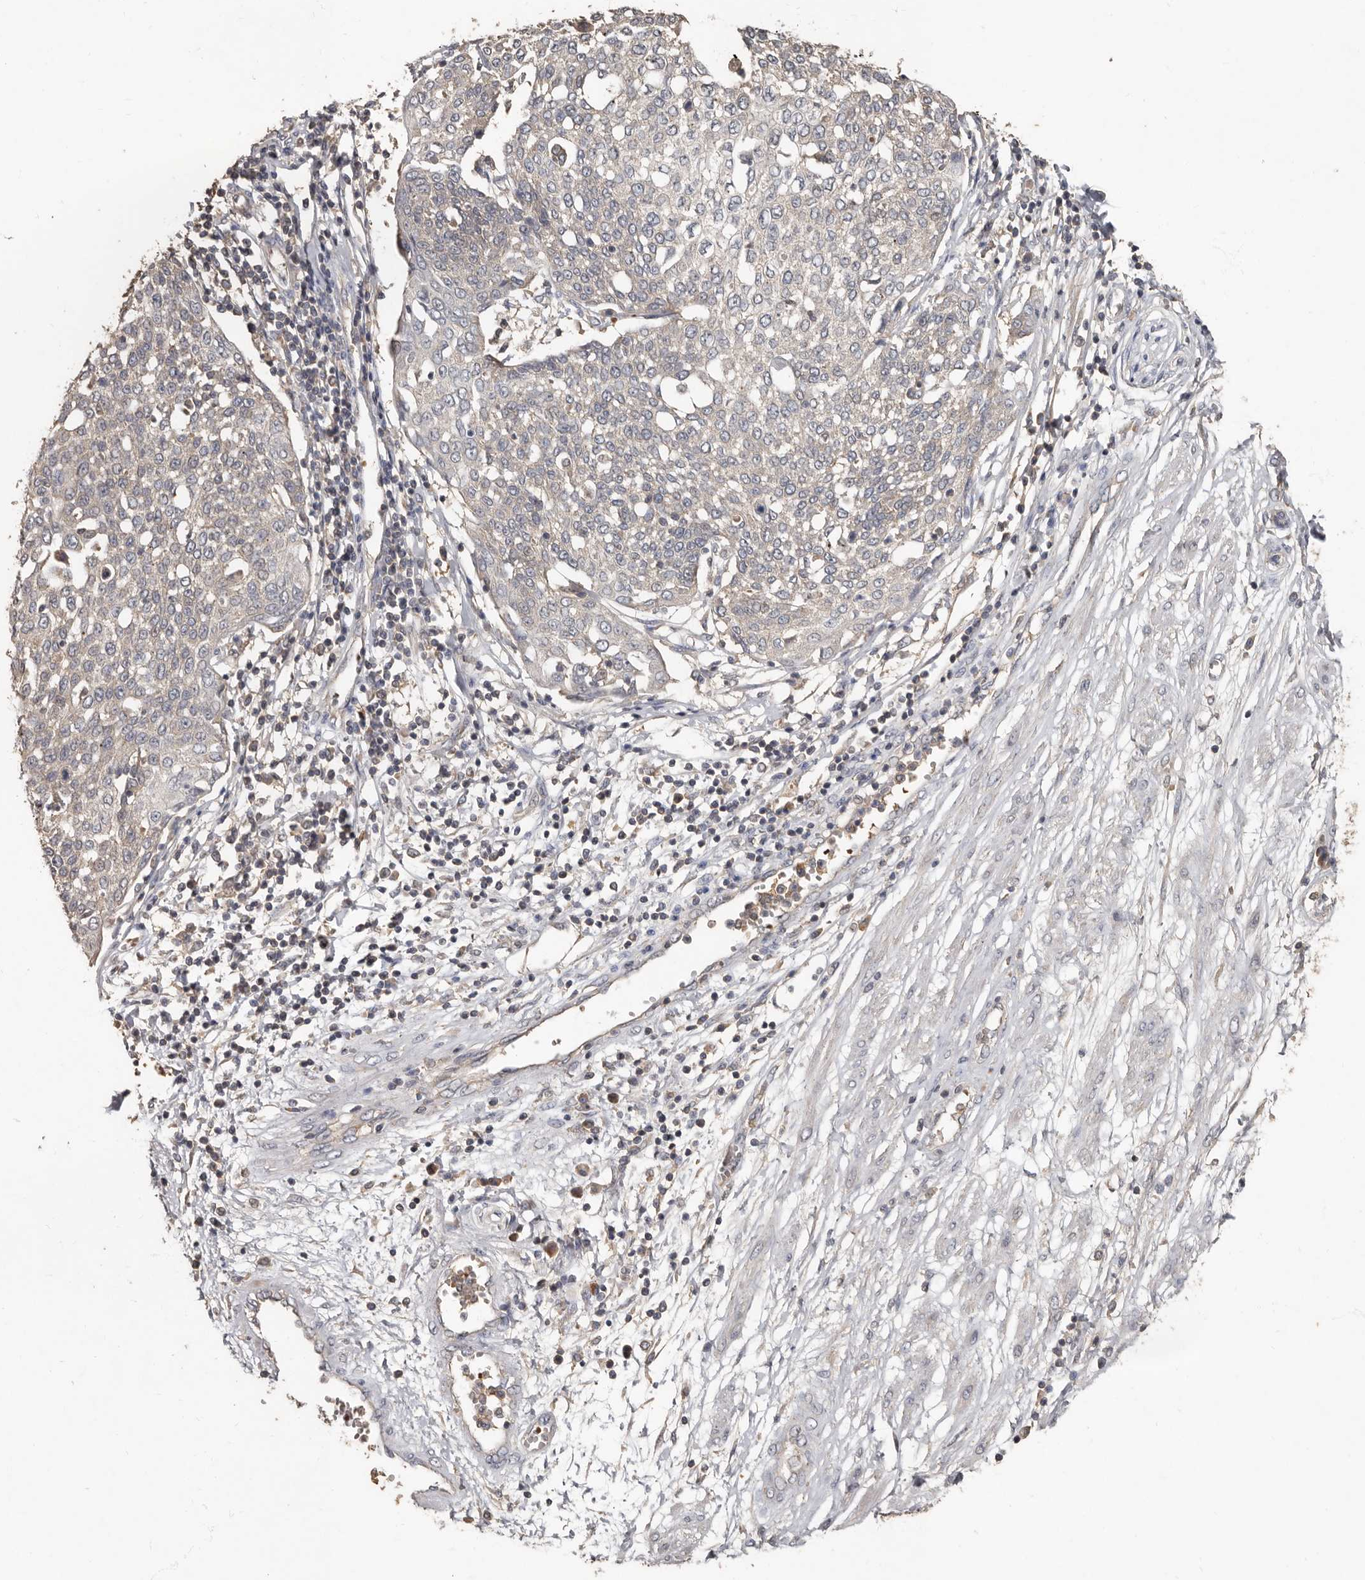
{"staining": {"intensity": "negative", "quantity": "none", "location": "none"}, "tissue": "cervical cancer", "cell_type": "Tumor cells", "image_type": "cancer", "snomed": [{"axis": "morphology", "description": "Squamous cell carcinoma, NOS"}, {"axis": "topography", "description": "Cervix"}], "caption": "Immunohistochemical staining of human squamous cell carcinoma (cervical) reveals no significant staining in tumor cells.", "gene": "KIF26B", "patient": {"sex": "female", "age": 34}}